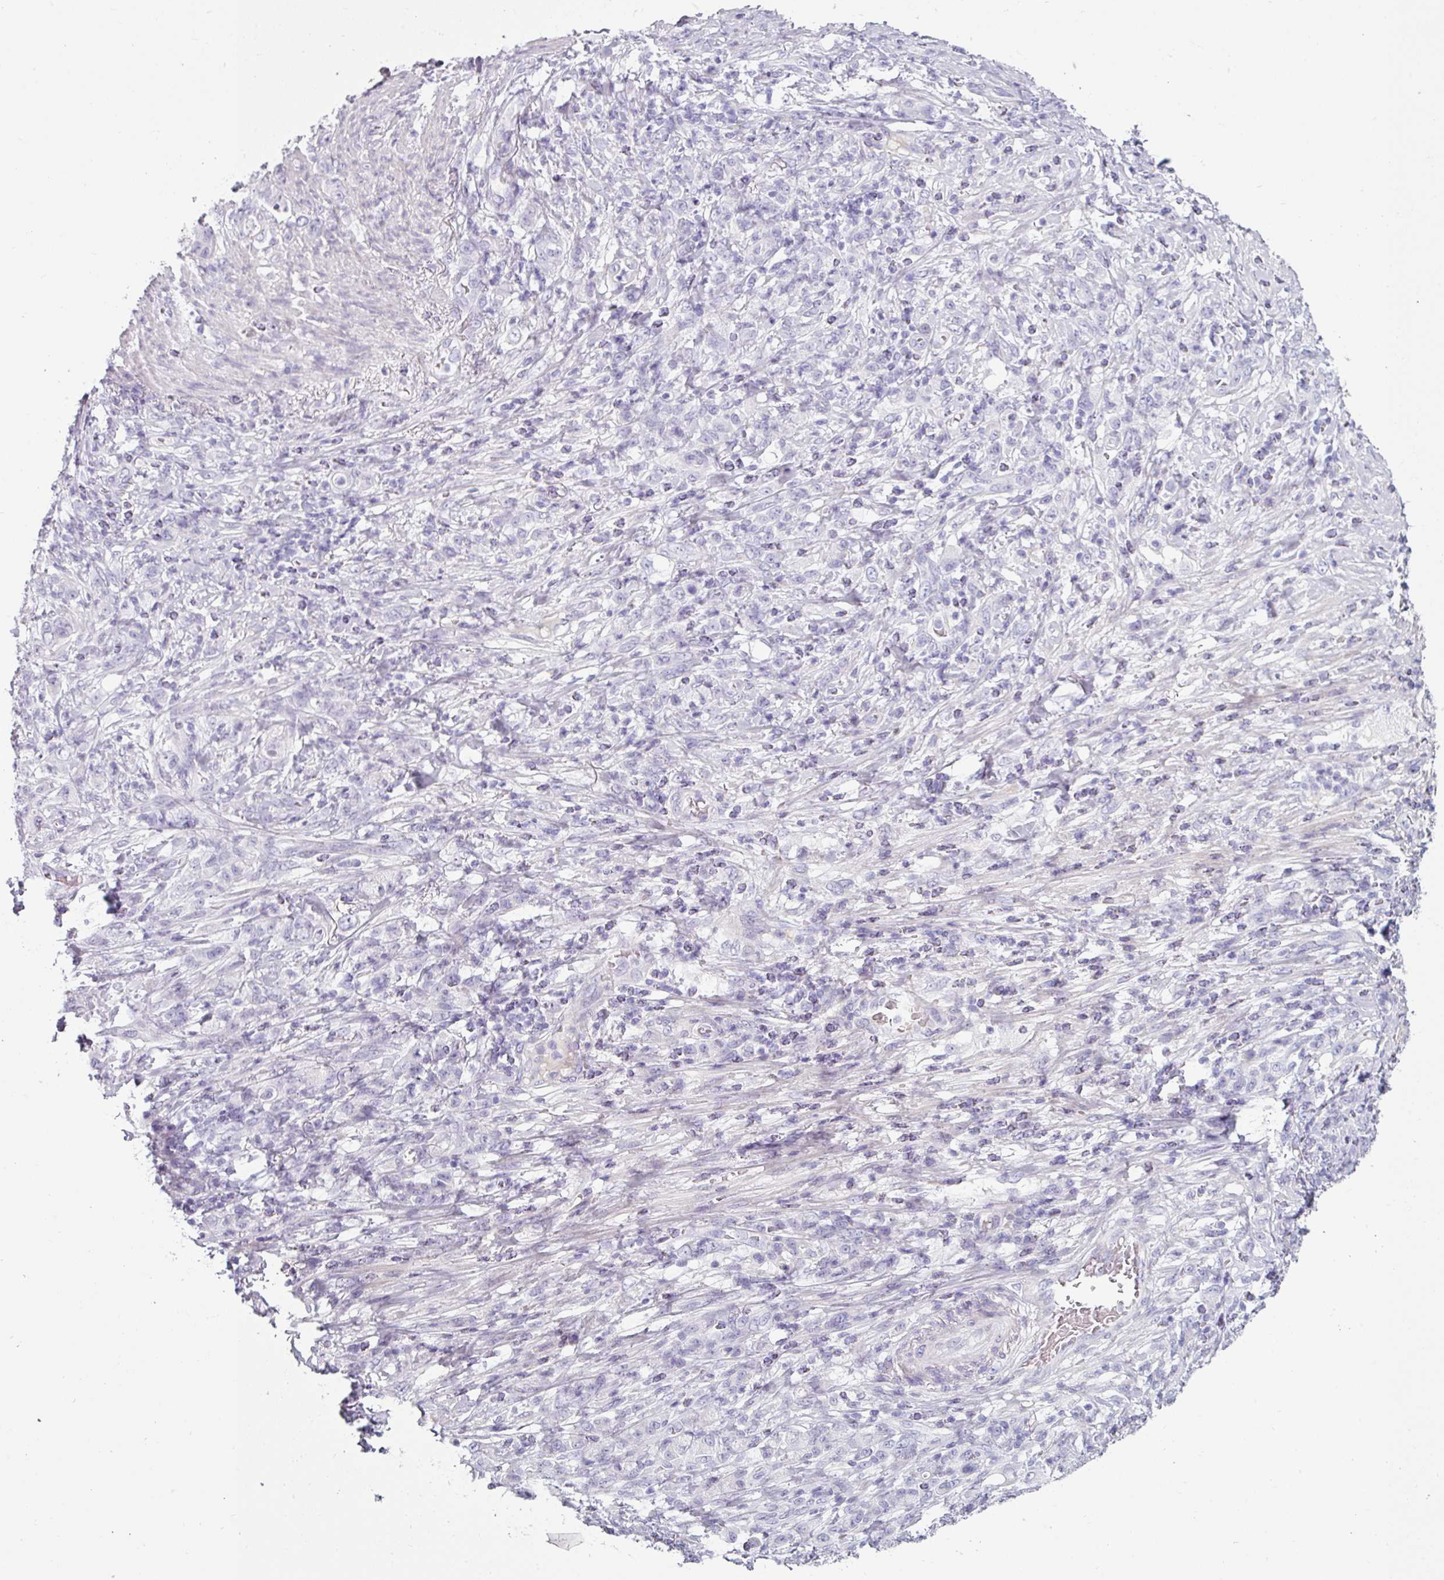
{"staining": {"intensity": "negative", "quantity": "none", "location": "none"}, "tissue": "stomach cancer", "cell_type": "Tumor cells", "image_type": "cancer", "snomed": [{"axis": "morphology", "description": "Adenocarcinoma, NOS"}, {"axis": "topography", "description": "Stomach"}], "caption": "Human stomach cancer stained for a protein using immunohistochemistry shows no expression in tumor cells.", "gene": "CLCA1", "patient": {"sex": "female", "age": 79}}